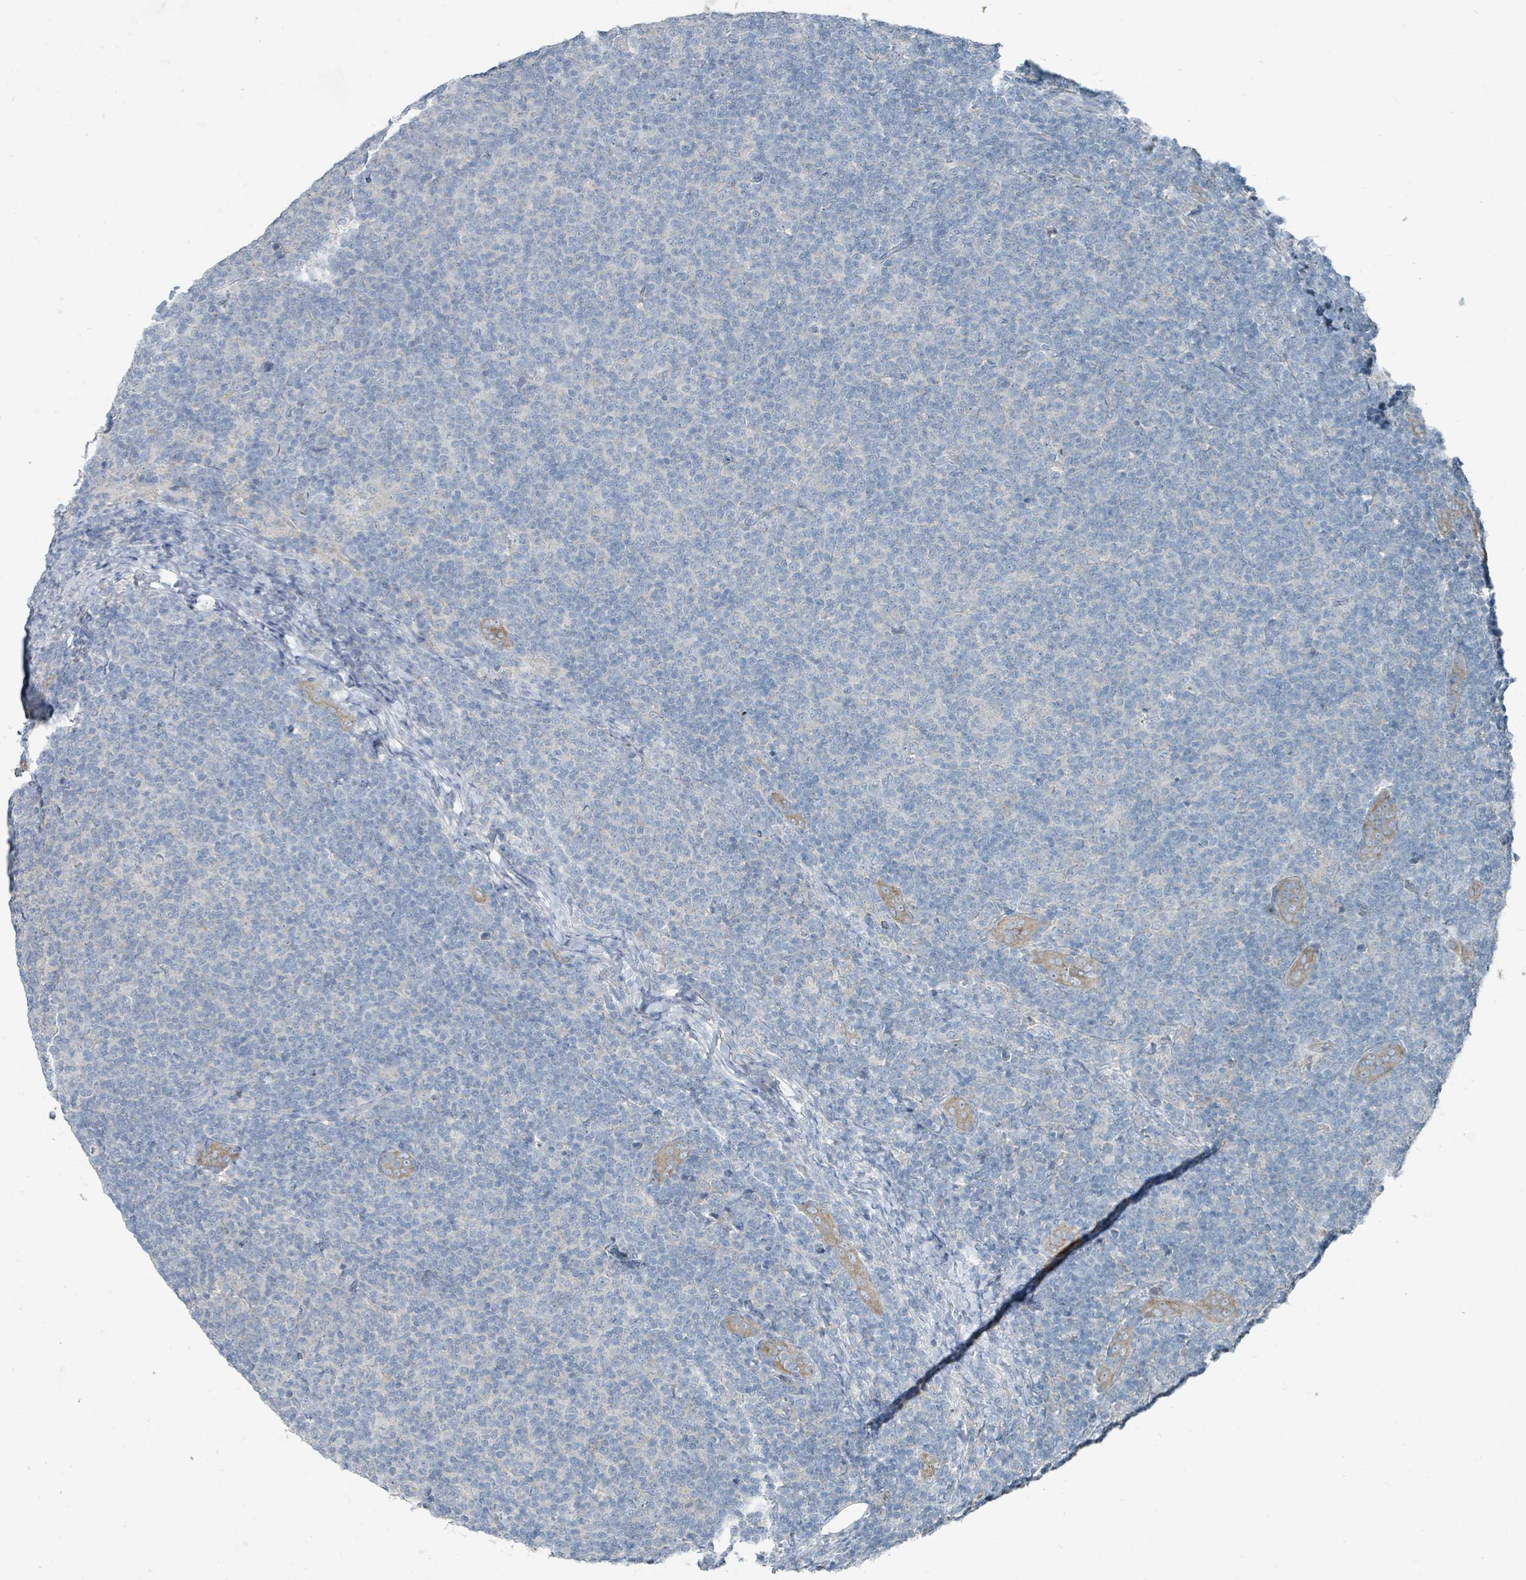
{"staining": {"intensity": "negative", "quantity": "none", "location": "none"}, "tissue": "lymphoma", "cell_type": "Tumor cells", "image_type": "cancer", "snomed": [{"axis": "morphology", "description": "Malignant lymphoma, non-Hodgkin's type, Low grade"}, {"axis": "topography", "description": "Lymph node"}], "caption": "Immunohistochemical staining of low-grade malignant lymphoma, non-Hodgkin's type shows no significant expression in tumor cells.", "gene": "RASA4", "patient": {"sex": "male", "age": 66}}